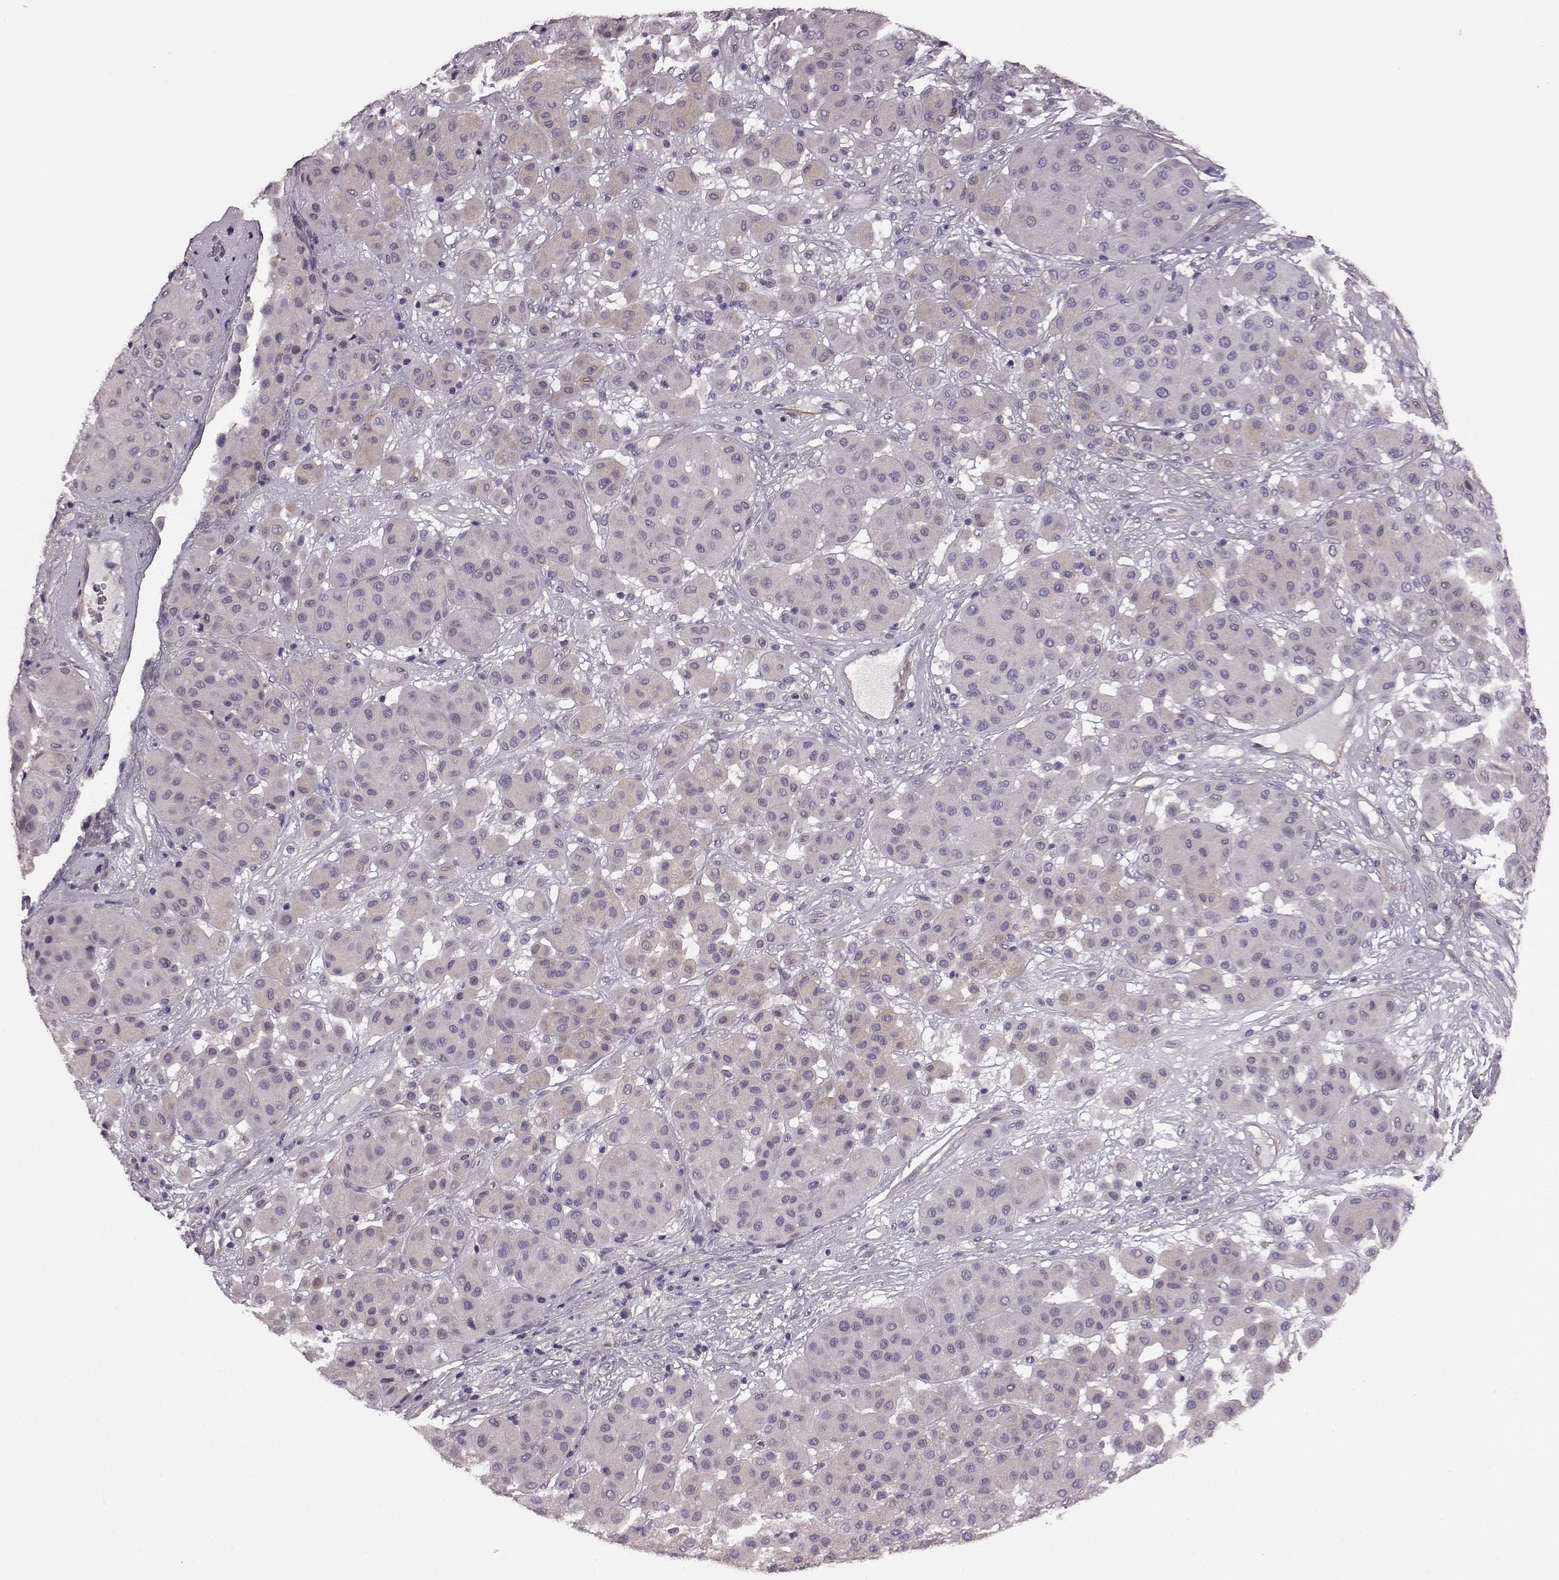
{"staining": {"intensity": "negative", "quantity": "none", "location": "none"}, "tissue": "melanoma", "cell_type": "Tumor cells", "image_type": "cancer", "snomed": [{"axis": "morphology", "description": "Malignant melanoma, Metastatic site"}, {"axis": "topography", "description": "Smooth muscle"}], "caption": "DAB immunohistochemical staining of malignant melanoma (metastatic site) demonstrates no significant expression in tumor cells.", "gene": "GRK1", "patient": {"sex": "male", "age": 41}}